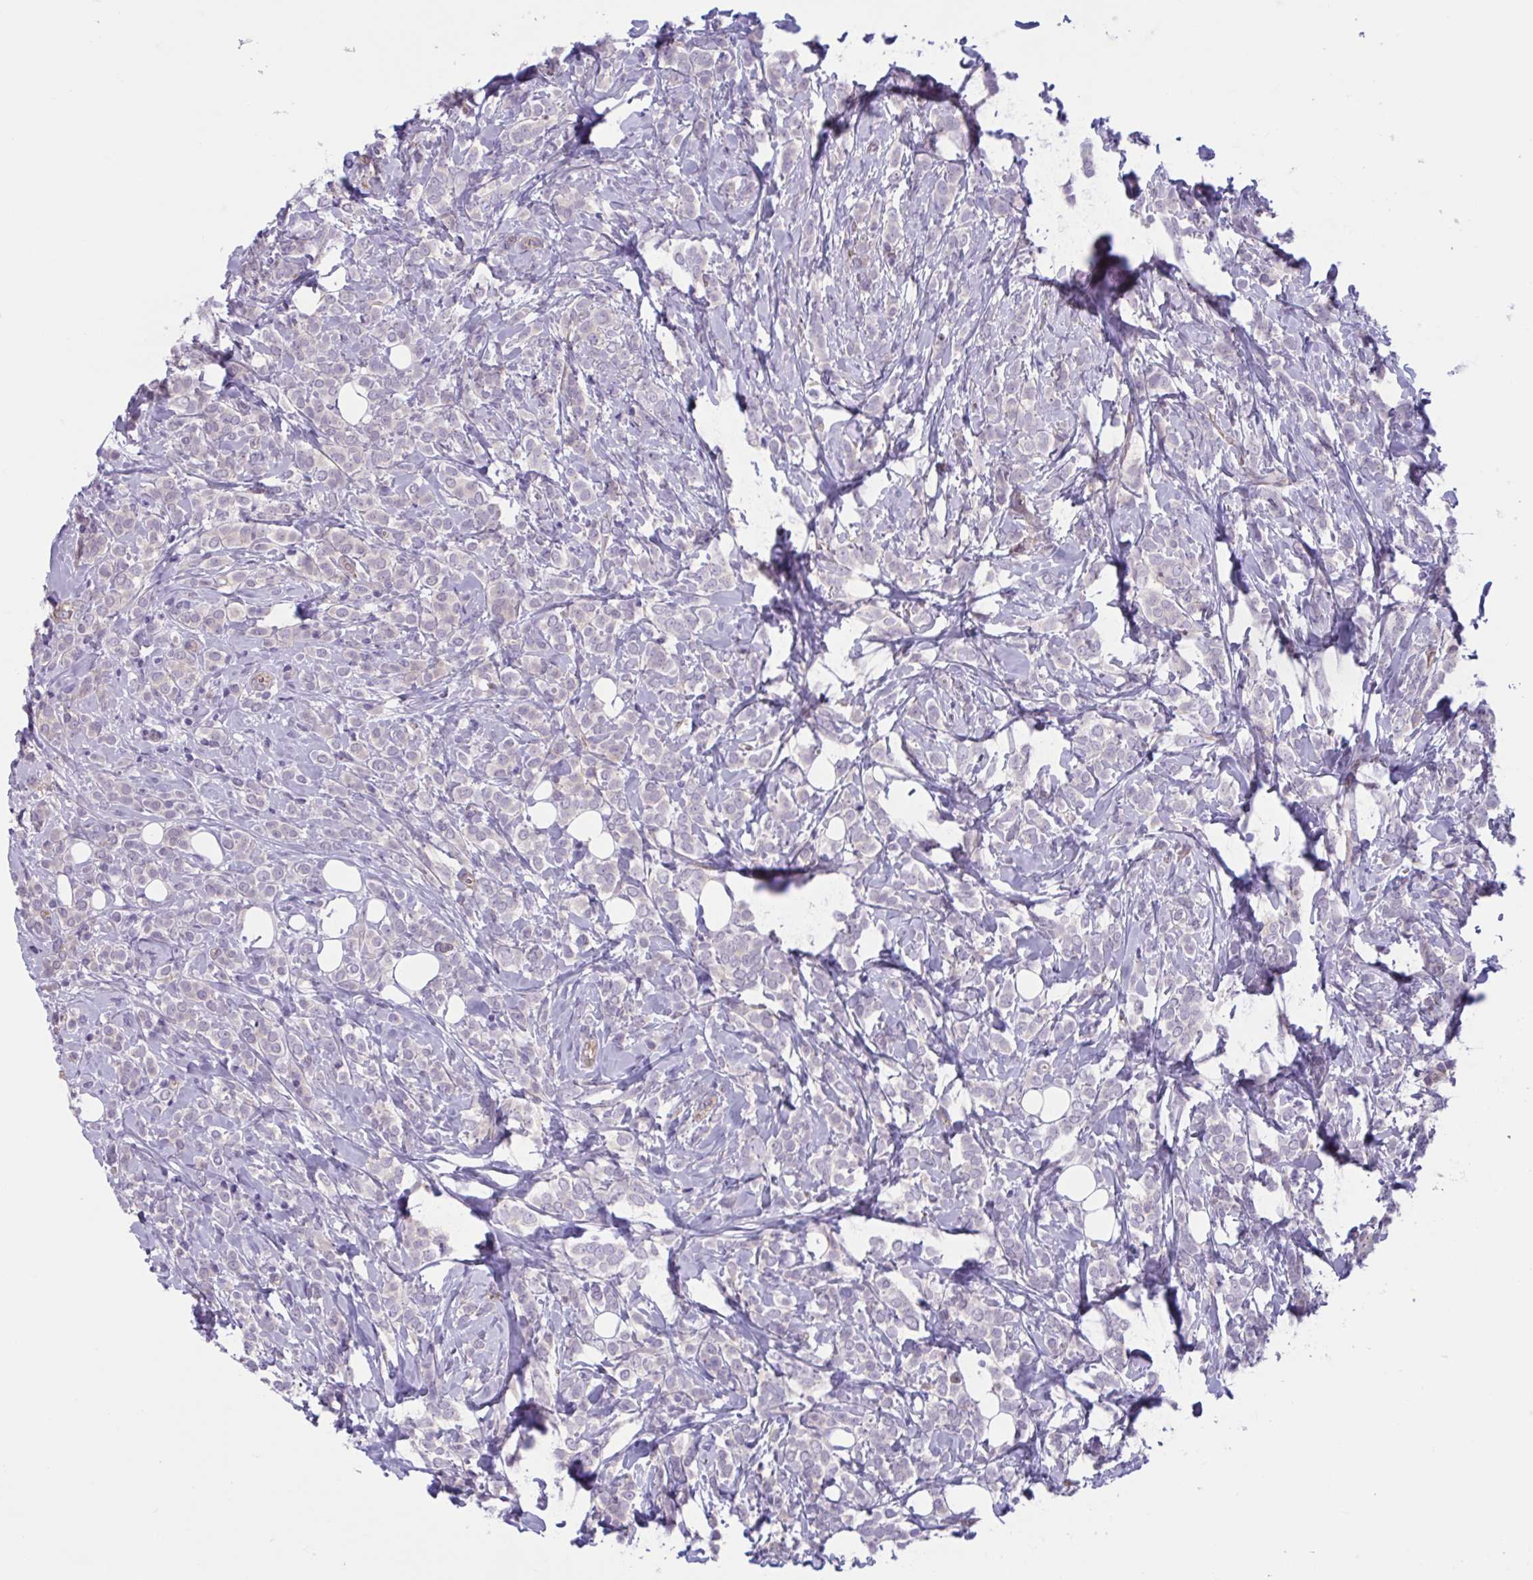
{"staining": {"intensity": "negative", "quantity": "none", "location": "none"}, "tissue": "breast cancer", "cell_type": "Tumor cells", "image_type": "cancer", "snomed": [{"axis": "morphology", "description": "Lobular carcinoma"}, {"axis": "topography", "description": "Breast"}], "caption": "This is an immunohistochemistry photomicrograph of human breast cancer (lobular carcinoma). There is no staining in tumor cells.", "gene": "TTC7B", "patient": {"sex": "female", "age": 49}}